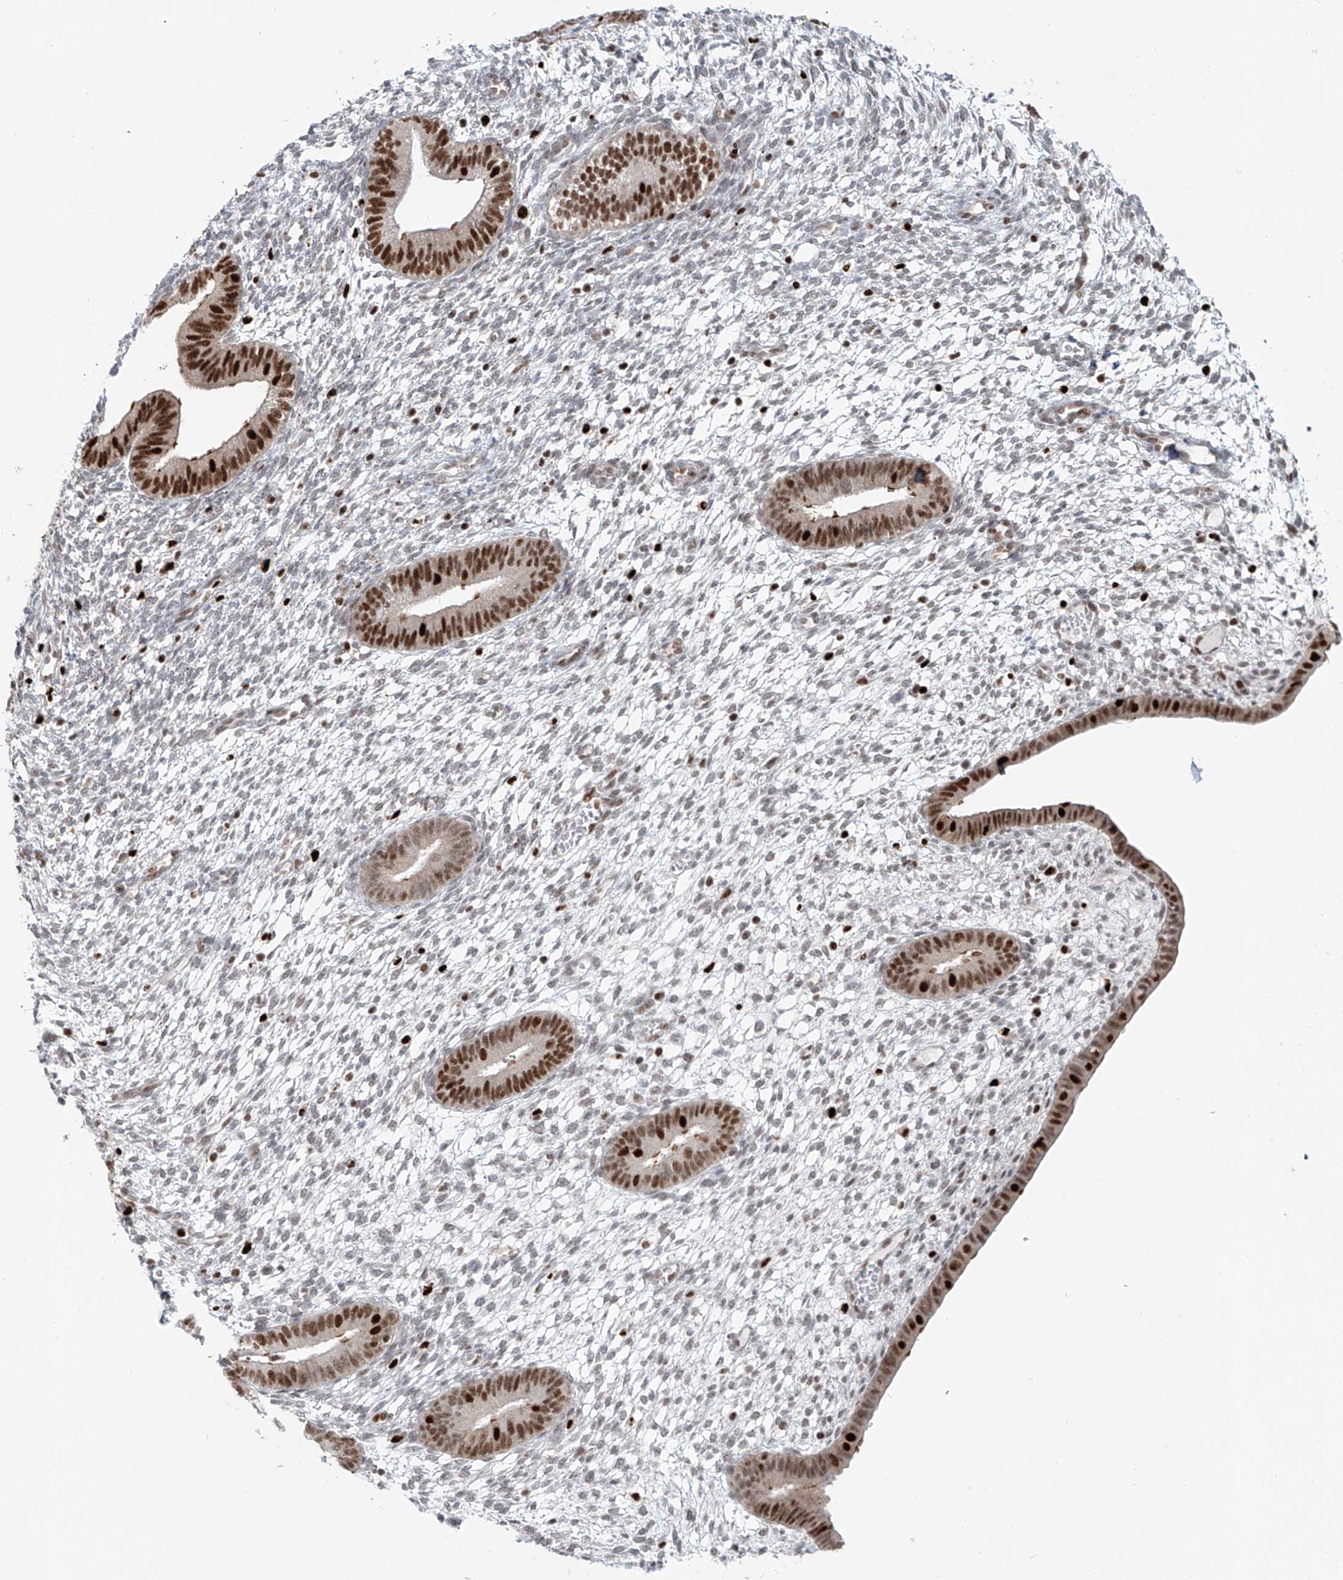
{"staining": {"intensity": "negative", "quantity": "none", "location": "none"}, "tissue": "endometrium", "cell_type": "Cells in endometrial stroma", "image_type": "normal", "snomed": [{"axis": "morphology", "description": "Normal tissue, NOS"}, {"axis": "topography", "description": "Endometrium"}], "caption": "Immunohistochemistry (IHC) of normal endometrium displays no expression in cells in endometrial stroma.", "gene": "DZIP1L", "patient": {"sex": "female", "age": 46}}